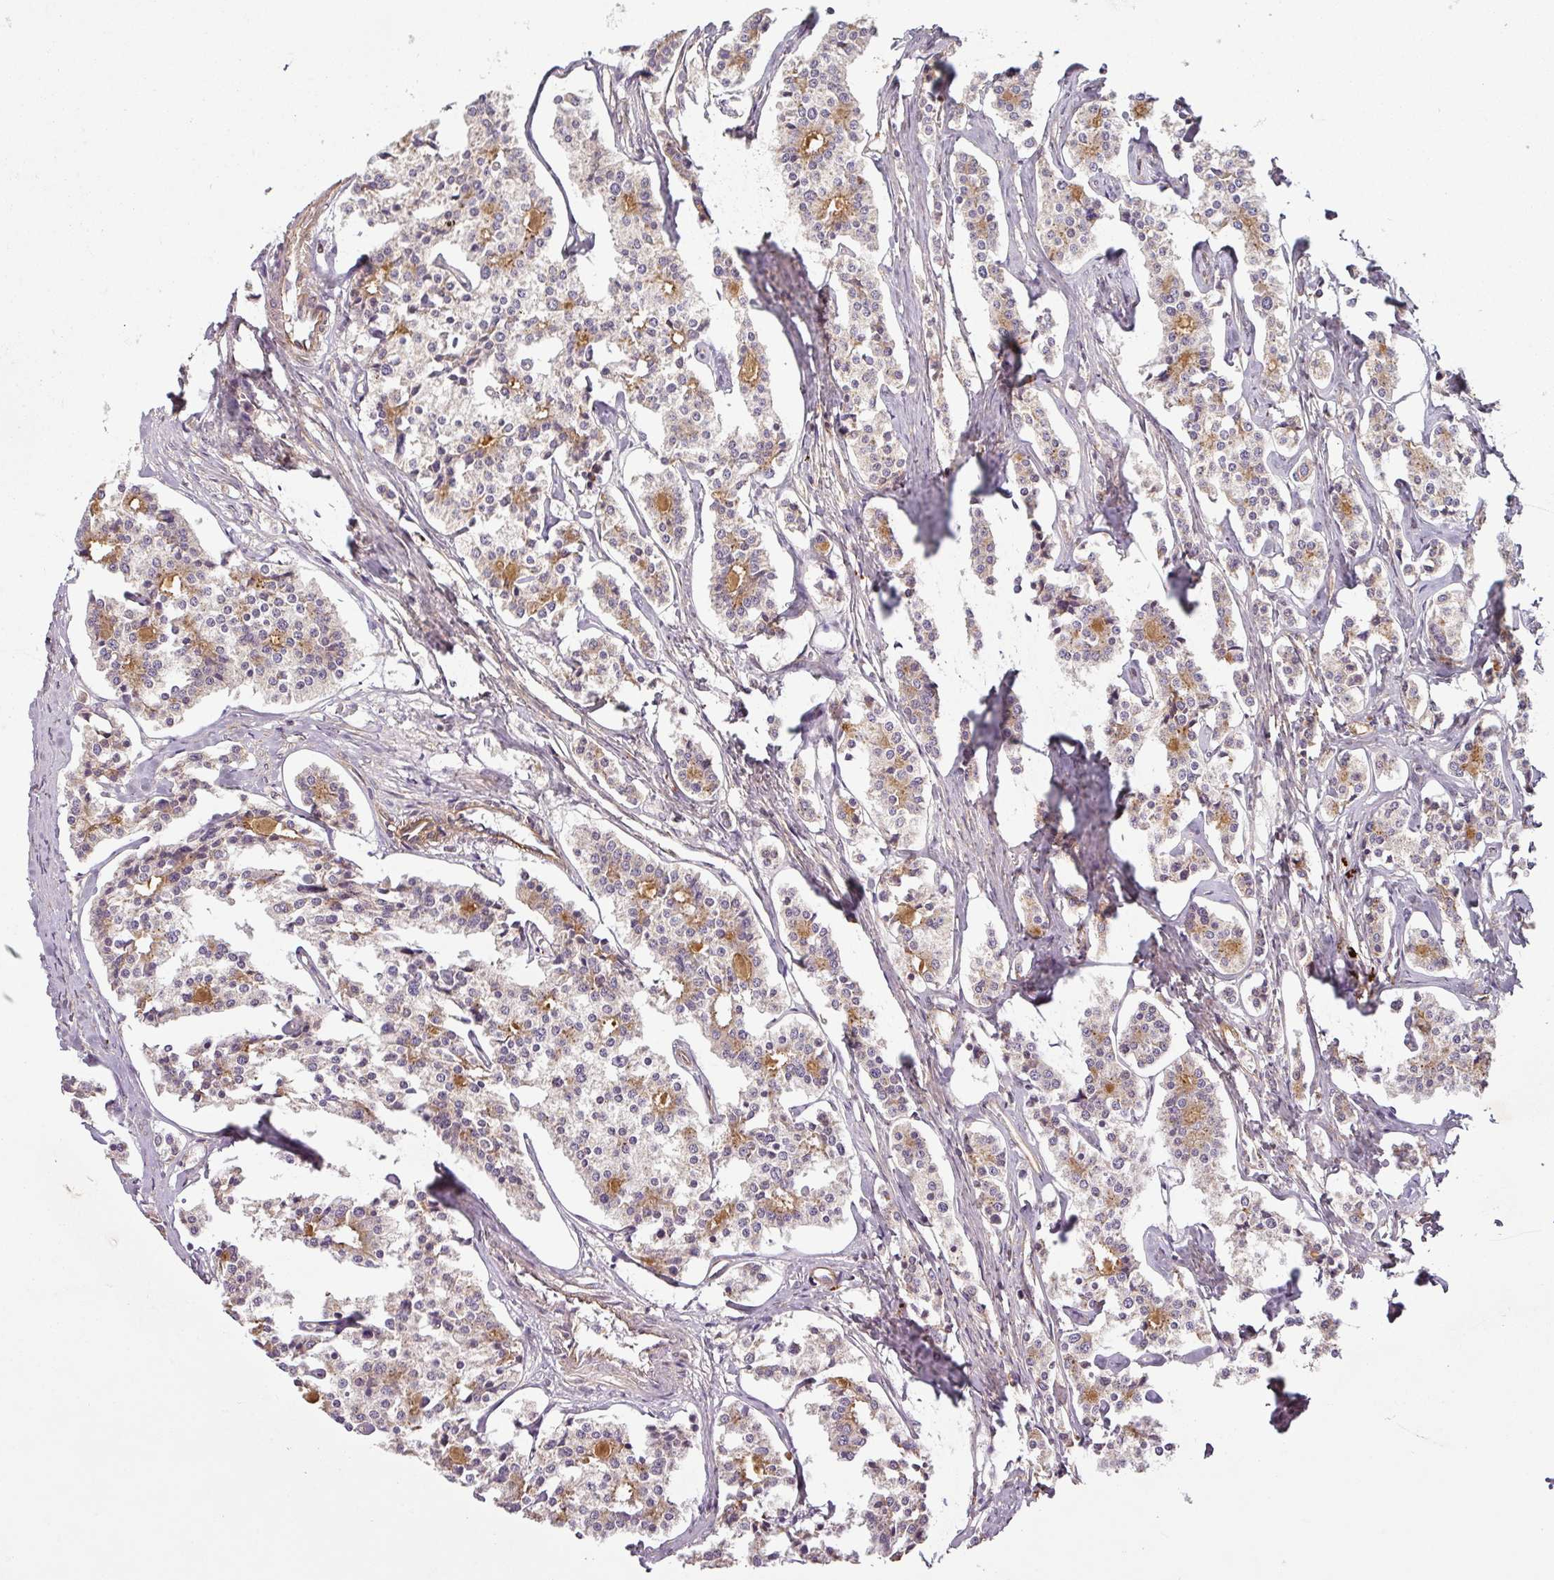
{"staining": {"intensity": "moderate", "quantity": "25%-75%", "location": "cytoplasmic/membranous"}, "tissue": "carcinoid", "cell_type": "Tumor cells", "image_type": "cancer", "snomed": [{"axis": "morphology", "description": "Carcinoid, malignant, NOS"}, {"axis": "topography", "description": "Small intestine"}], "caption": "Approximately 25%-75% of tumor cells in human carcinoid (malignant) show moderate cytoplasmic/membranous protein expression as visualized by brown immunohistochemical staining.", "gene": "DIMT1", "patient": {"sex": "male", "age": 63}}